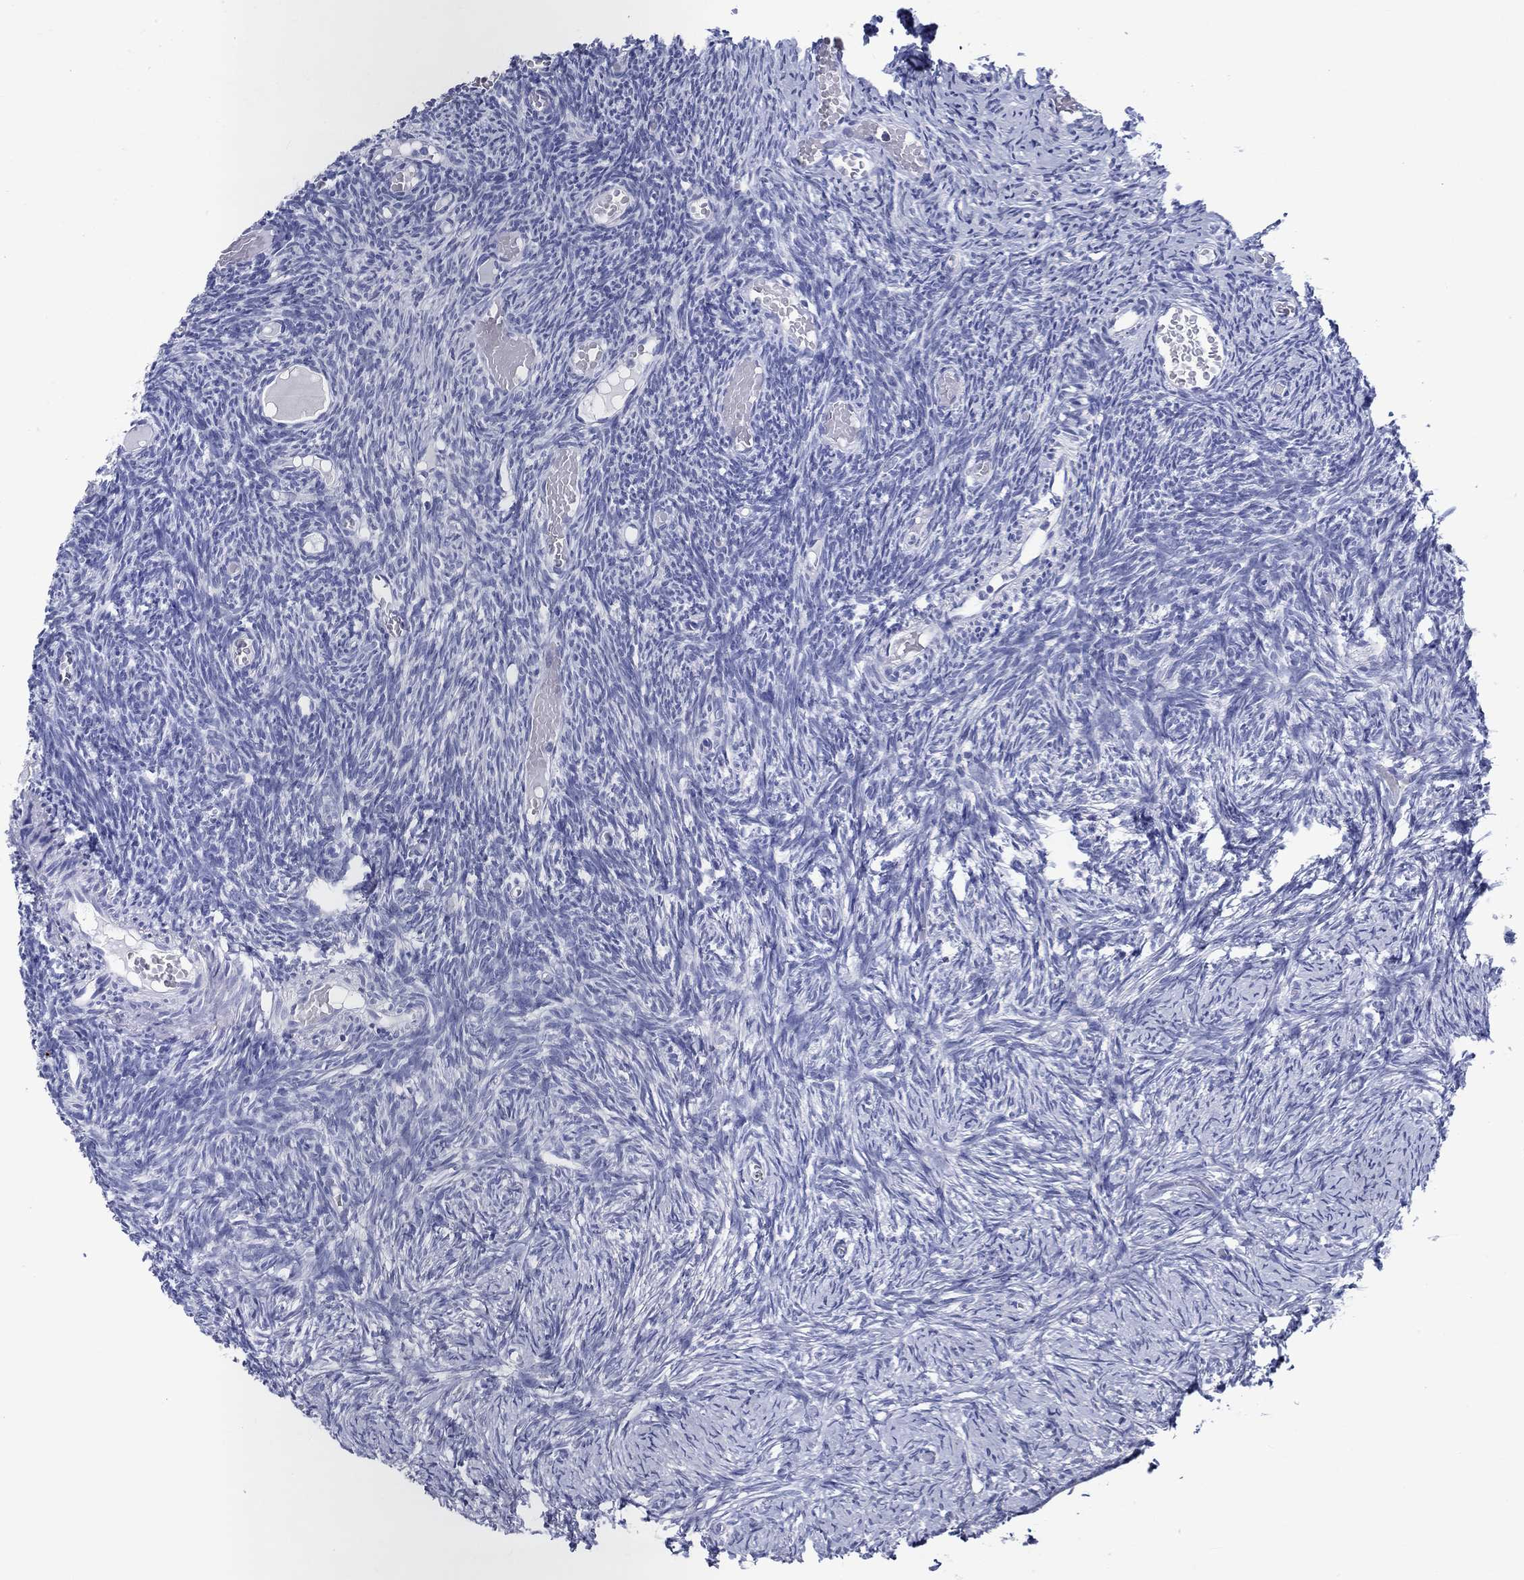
{"staining": {"intensity": "negative", "quantity": "none", "location": "none"}, "tissue": "ovary", "cell_type": "Follicle cells", "image_type": "normal", "snomed": [{"axis": "morphology", "description": "Normal tissue, NOS"}, {"axis": "topography", "description": "Ovary"}], "caption": "This histopathology image is of benign ovary stained with immunohistochemistry to label a protein in brown with the nuclei are counter-stained blue. There is no staining in follicle cells. (Stains: DAB (3,3'-diaminobenzidine) IHC with hematoxylin counter stain, Microscopy: brightfield microscopy at high magnification).", "gene": "BSPRY", "patient": {"sex": "female", "age": 39}}